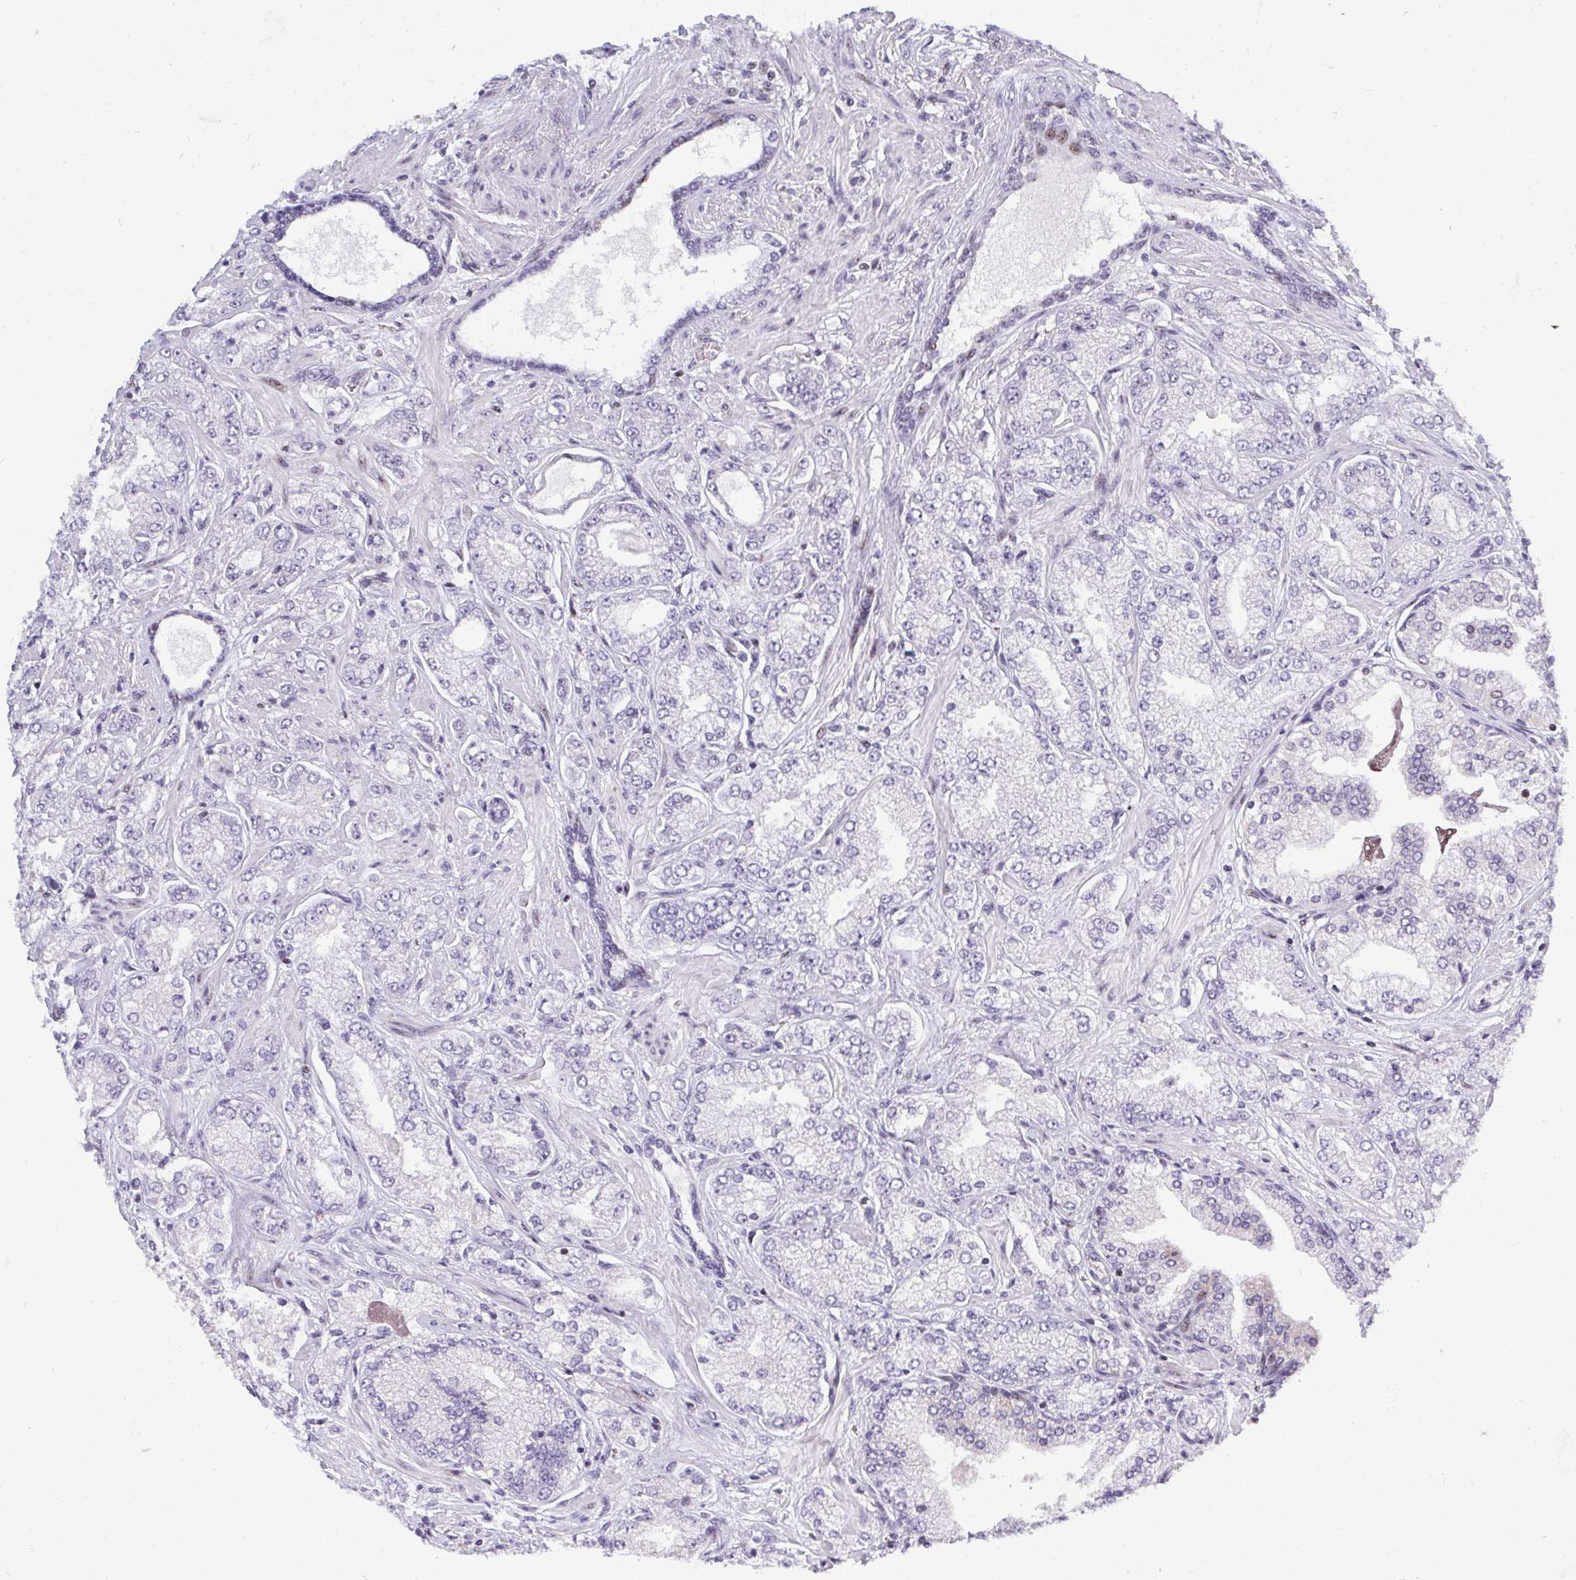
{"staining": {"intensity": "negative", "quantity": "none", "location": "none"}, "tissue": "prostate cancer", "cell_type": "Tumor cells", "image_type": "cancer", "snomed": [{"axis": "morphology", "description": "Normal tissue, NOS"}, {"axis": "morphology", "description": "Adenocarcinoma, High grade"}, {"axis": "topography", "description": "Prostate"}, {"axis": "topography", "description": "Peripheral nerve tissue"}], "caption": "High magnification brightfield microscopy of prostate cancer (high-grade adenocarcinoma) stained with DAB (brown) and counterstained with hematoxylin (blue): tumor cells show no significant expression.", "gene": "PLPPR3", "patient": {"sex": "male", "age": 68}}